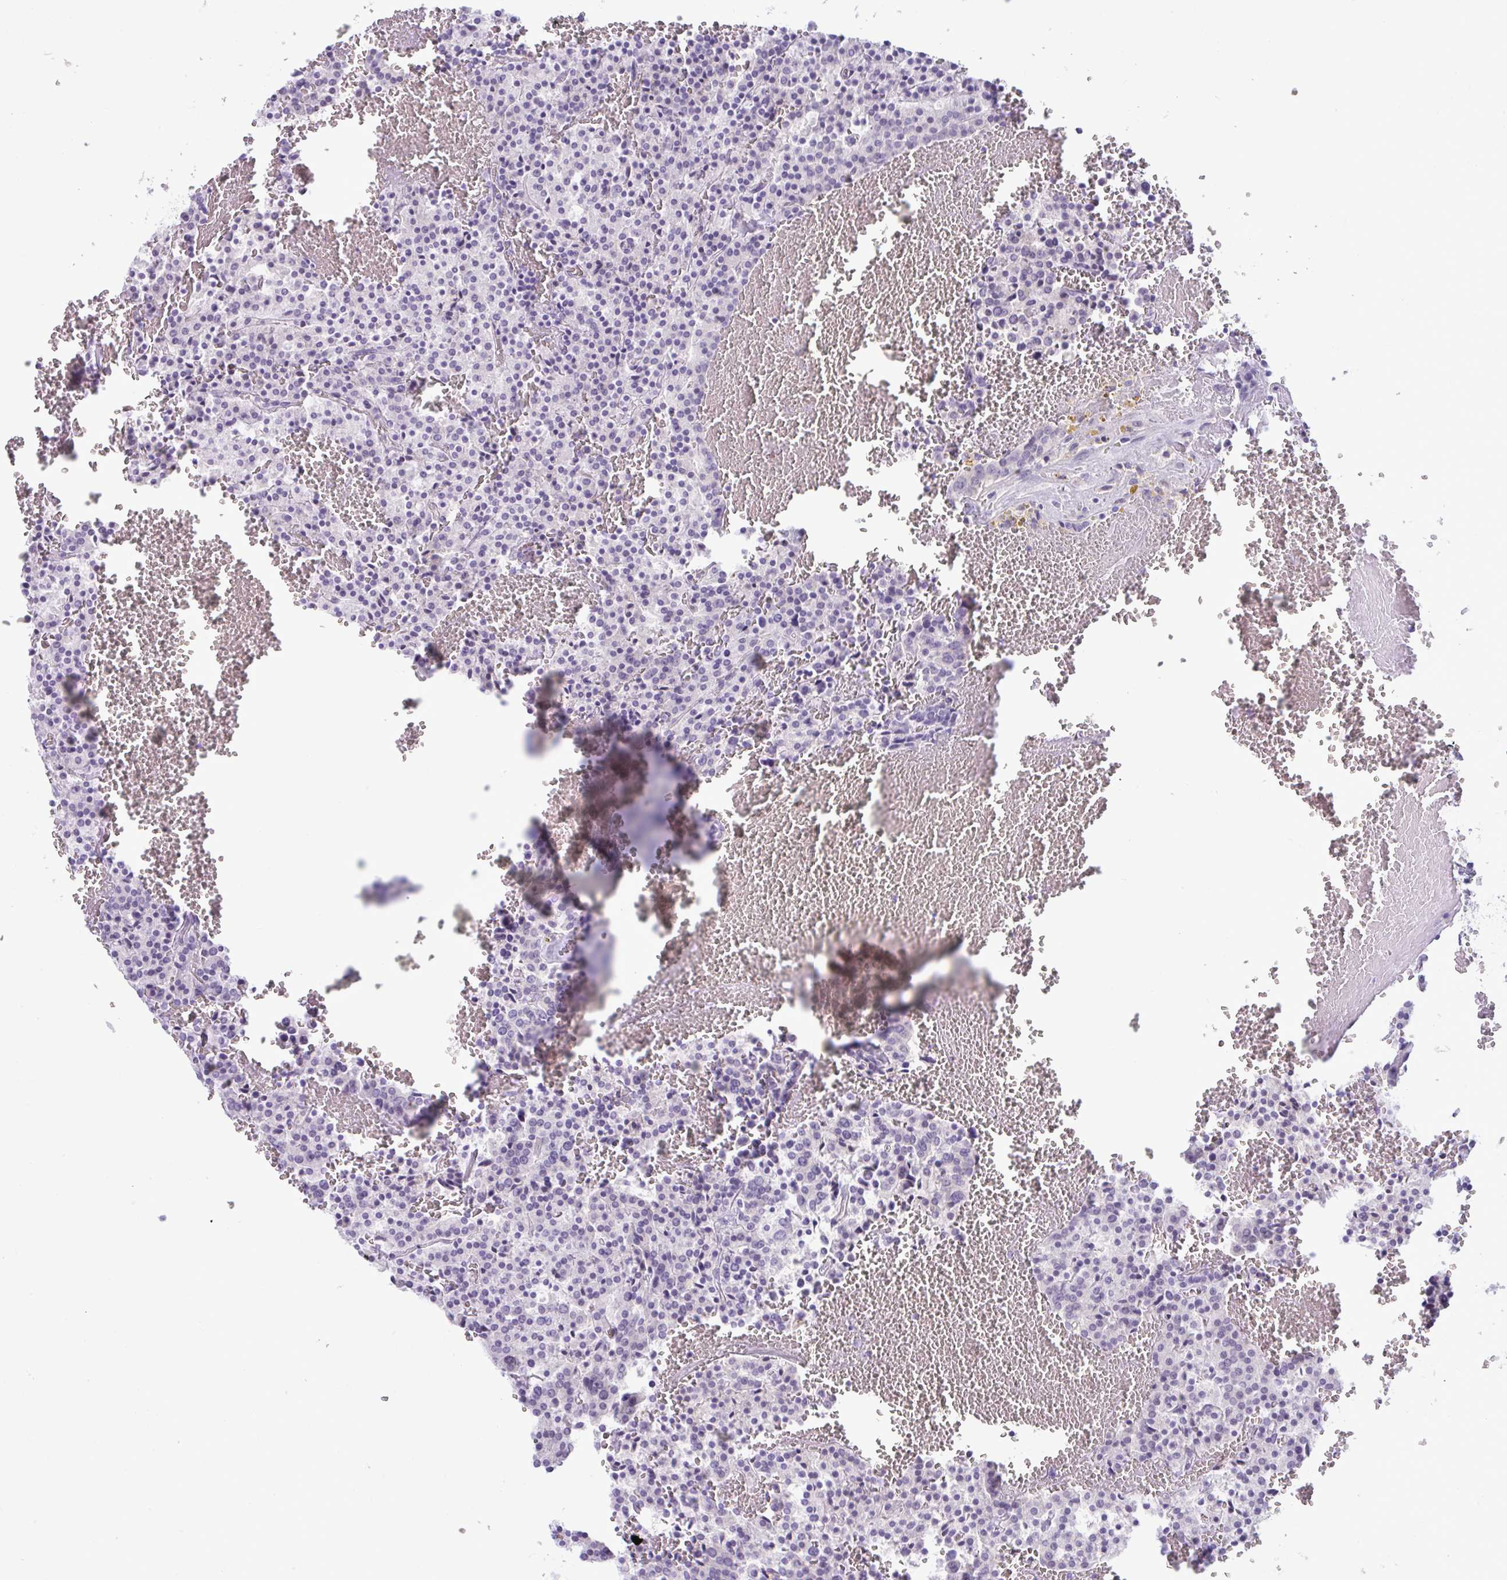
{"staining": {"intensity": "negative", "quantity": "none", "location": "none"}, "tissue": "carcinoid", "cell_type": "Tumor cells", "image_type": "cancer", "snomed": [{"axis": "morphology", "description": "Carcinoid, malignant, NOS"}, {"axis": "topography", "description": "Lung"}], "caption": "Tumor cells show no significant positivity in carcinoid.", "gene": "WNT9B", "patient": {"sex": "male", "age": 70}}